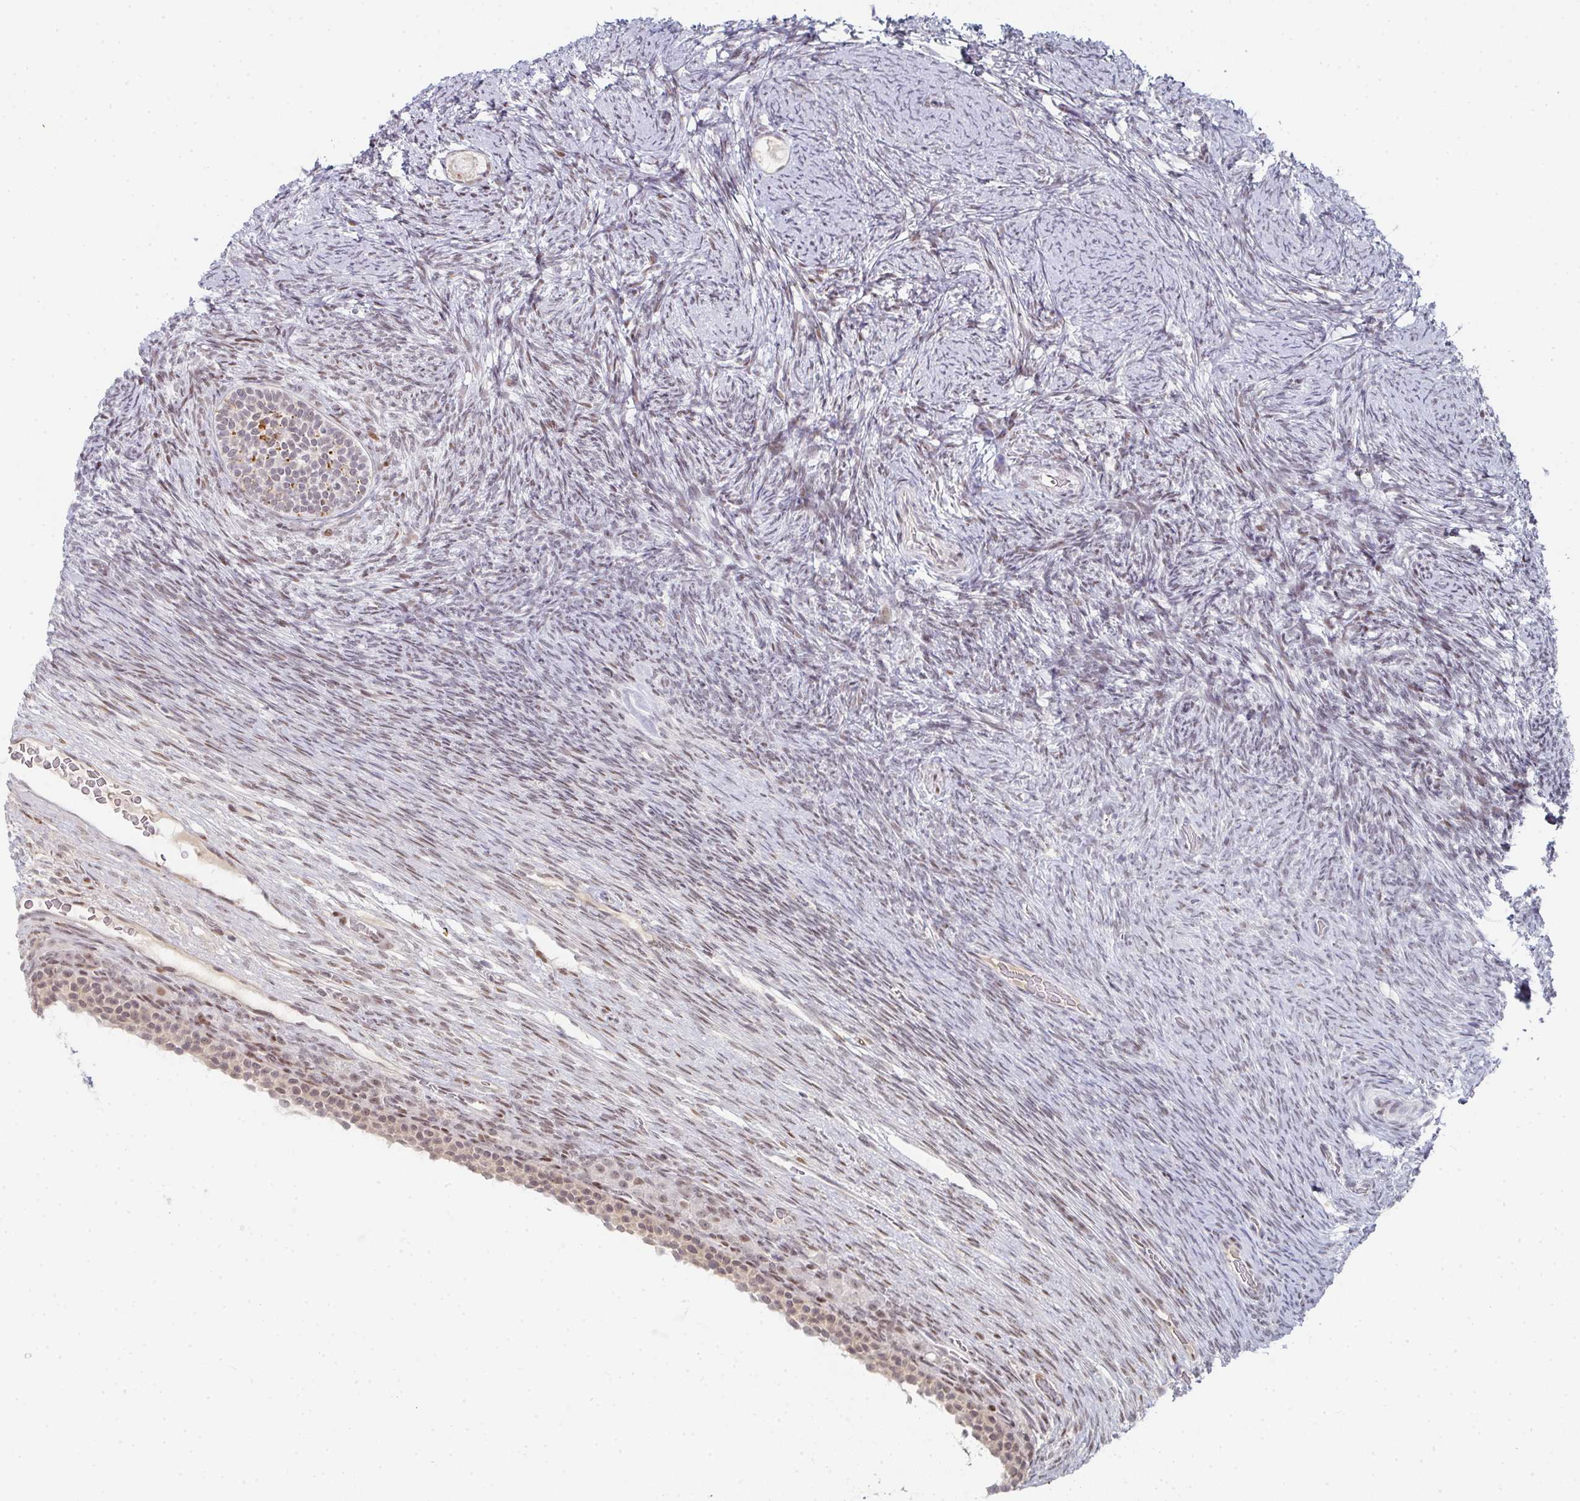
{"staining": {"intensity": "weak", "quantity": ">75%", "location": "nuclear"}, "tissue": "ovary", "cell_type": "Follicle cells", "image_type": "normal", "snomed": [{"axis": "morphology", "description": "Normal tissue, NOS"}, {"axis": "topography", "description": "Ovary"}], "caption": "Immunohistochemical staining of benign ovary displays low levels of weak nuclear staining in about >75% of follicle cells. (DAB IHC, brown staining for protein, blue staining for nuclei).", "gene": "LIN54", "patient": {"sex": "female", "age": 34}}